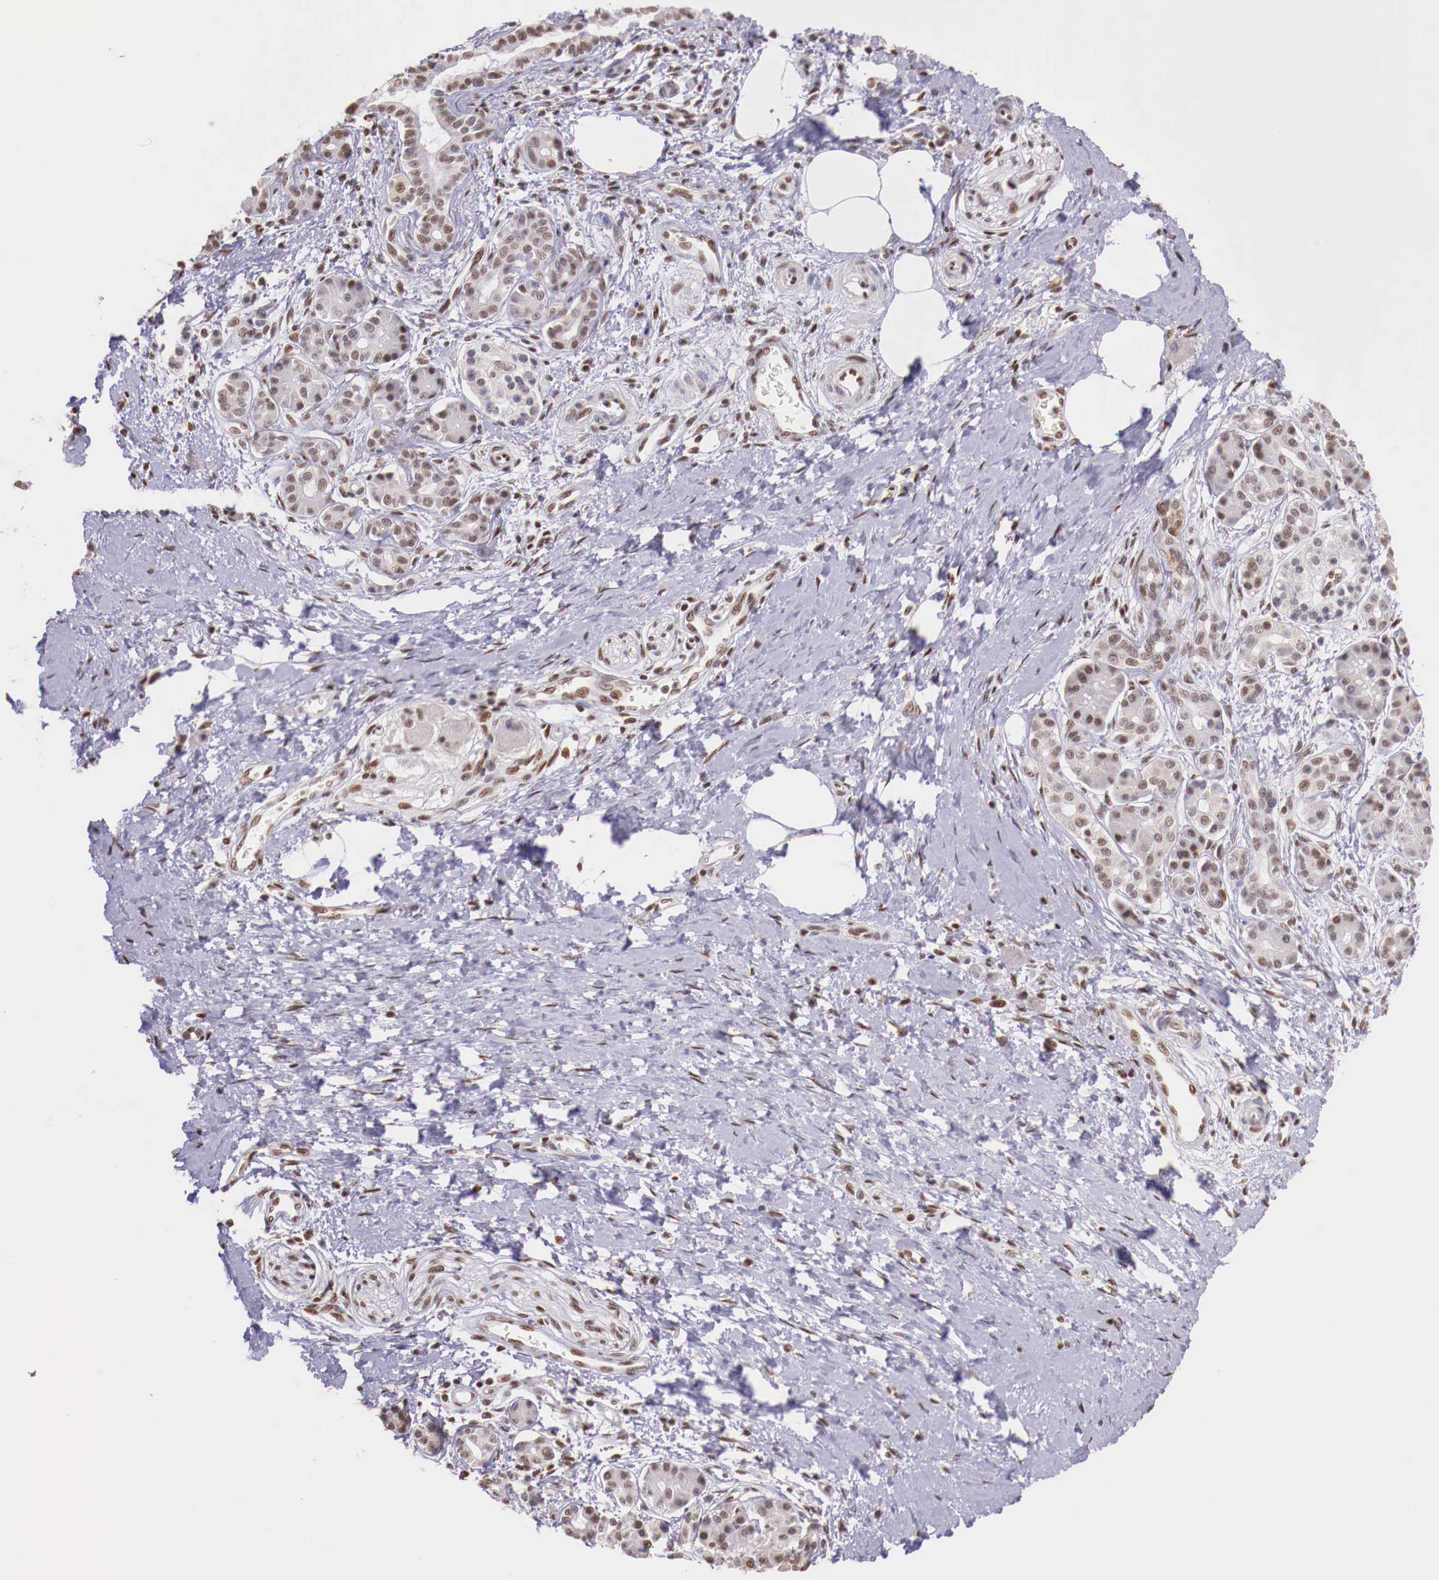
{"staining": {"intensity": "weak", "quantity": "25%-75%", "location": "nuclear"}, "tissue": "pancreatic cancer", "cell_type": "Tumor cells", "image_type": "cancer", "snomed": [{"axis": "morphology", "description": "Adenocarcinoma, NOS"}, {"axis": "topography", "description": "Pancreas"}], "caption": "A brown stain labels weak nuclear staining of a protein in pancreatic adenocarcinoma tumor cells.", "gene": "SP1", "patient": {"sex": "female", "age": 66}}